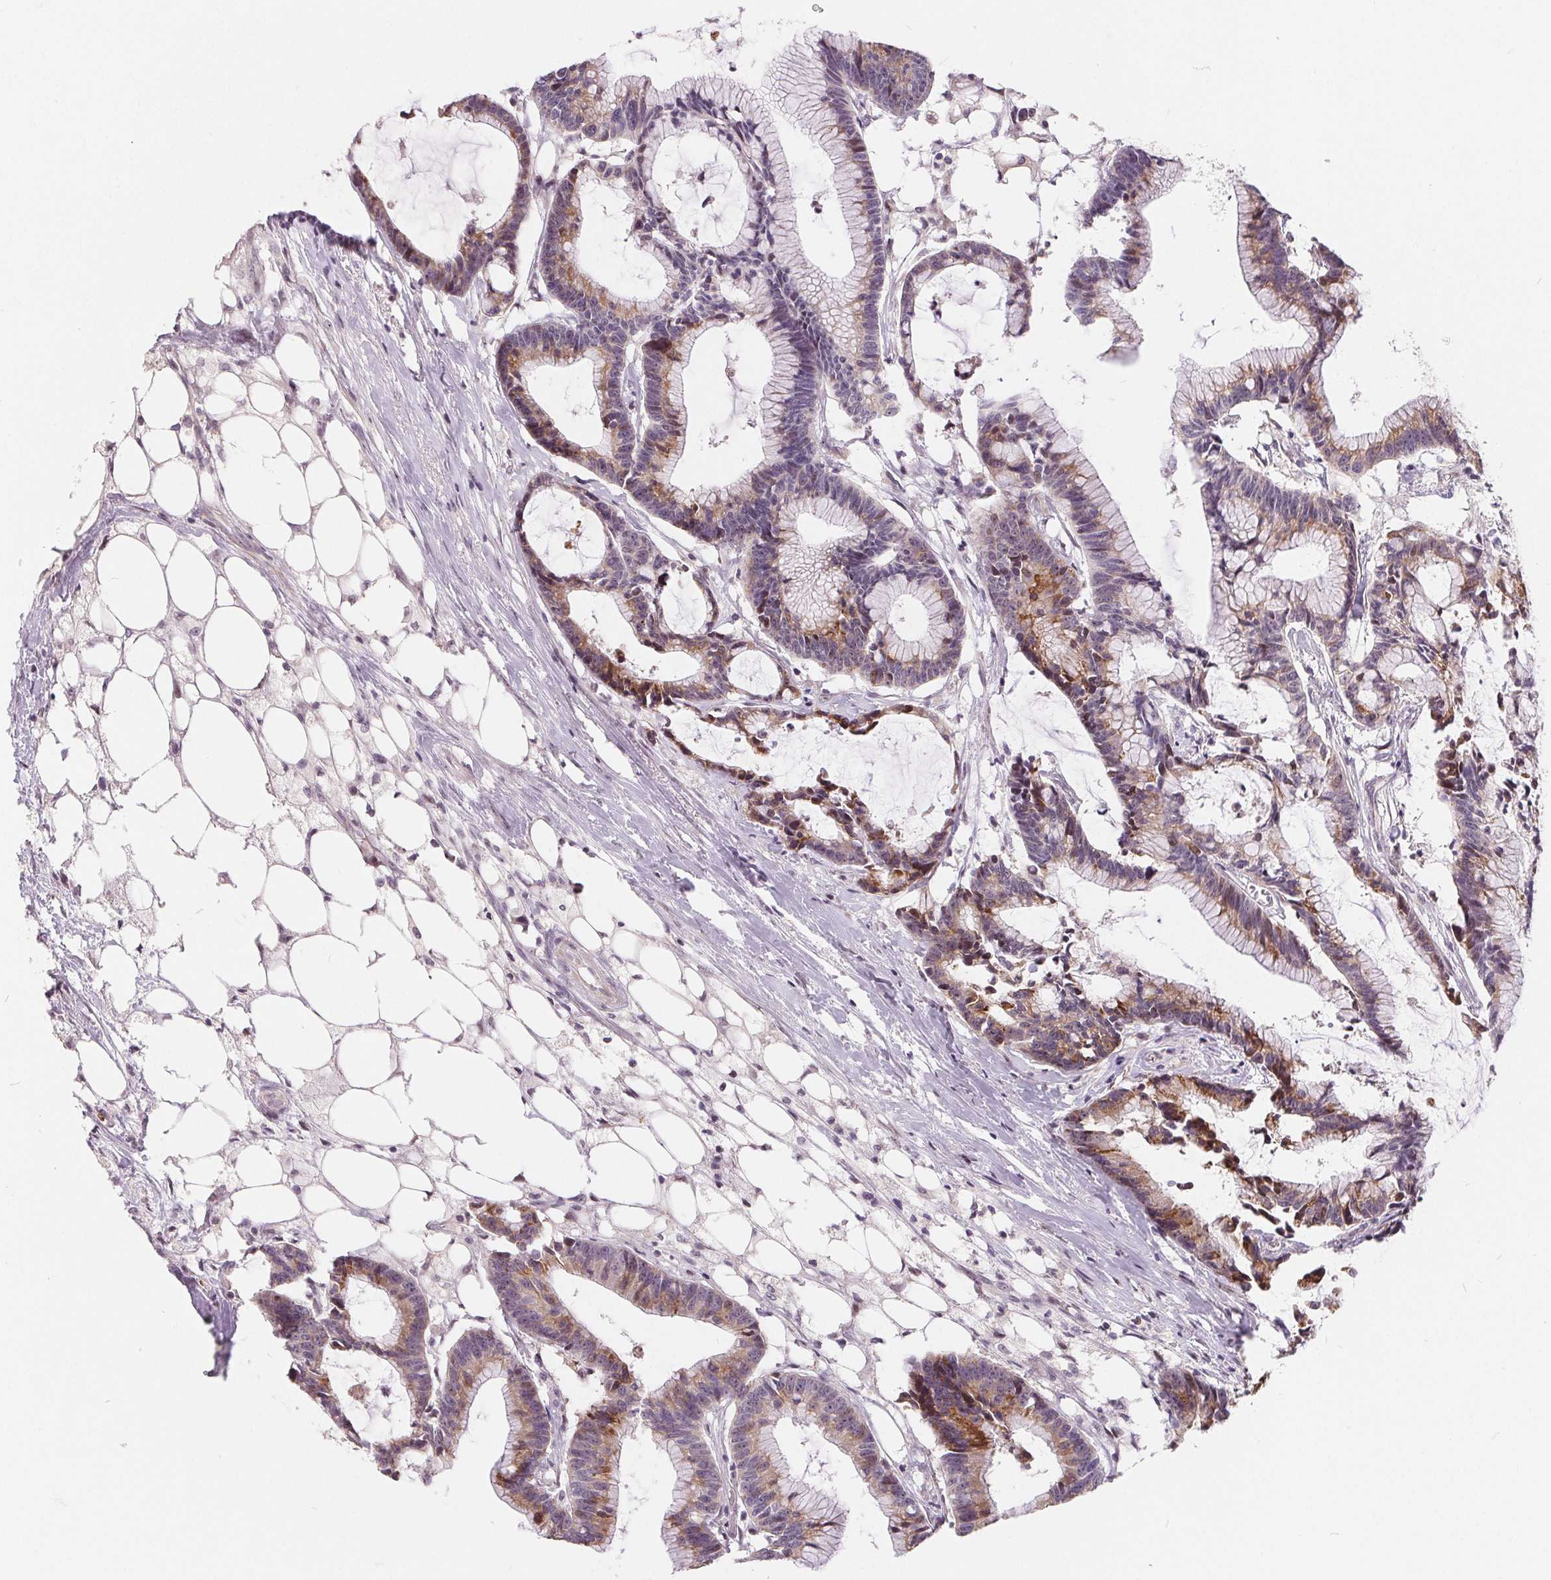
{"staining": {"intensity": "moderate", "quantity": "25%-75%", "location": "cytoplasmic/membranous"}, "tissue": "colorectal cancer", "cell_type": "Tumor cells", "image_type": "cancer", "snomed": [{"axis": "morphology", "description": "Adenocarcinoma, NOS"}, {"axis": "topography", "description": "Colon"}], "caption": "Immunohistochemistry (IHC) of adenocarcinoma (colorectal) displays medium levels of moderate cytoplasmic/membranous staining in approximately 25%-75% of tumor cells. The staining was performed using DAB (3,3'-diaminobenzidine) to visualize the protein expression in brown, while the nuclei were stained in blue with hematoxylin (Magnification: 20x).", "gene": "NRG2", "patient": {"sex": "female", "age": 78}}